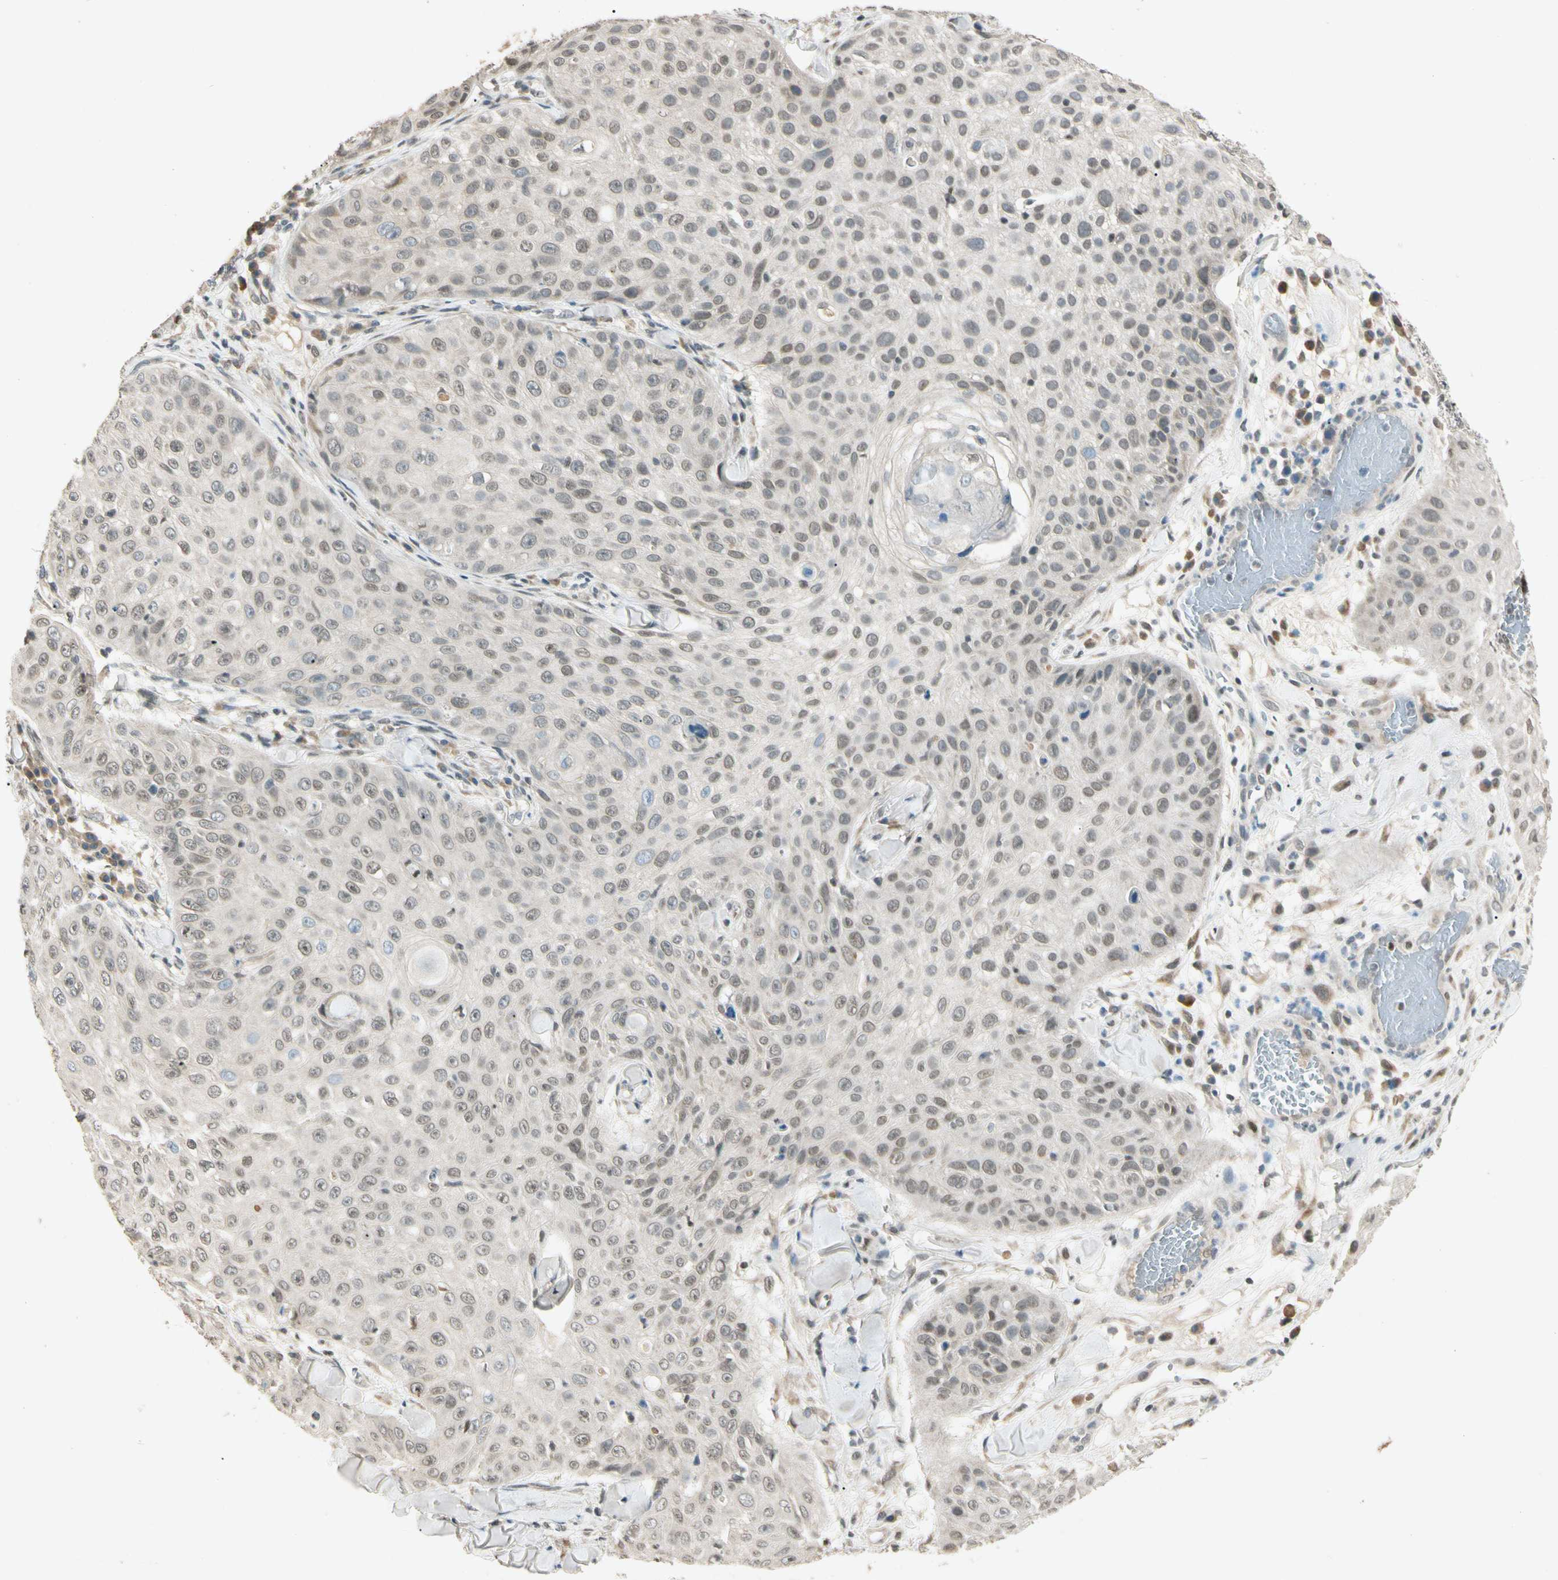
{"staining": {"intensity": "weak", "quantity": ">75%", "location": "cytoplasmic/membranous,nuclear"}, "tissue": "skin cancer", "cell_type": "Tumor cells", "image_type": "cancer", "snomed": [{"axis": "morphology", "description": "Squamous cell carcinoma, NOS"}, {"axis": "topography", "description": "Skin"}], "caption": "The immunohistochemical stain highlights weak cytoplasmic/membranous and nuclear staining in tumor cells of squamous cell carcinoma (skin) tissue. (DAB (3,3'-diaminobenzidine) IHC with brightfield microscopy, high magnification).", "gene": "ZBTB4", "patient": {"sex": "male", "age": 86}}